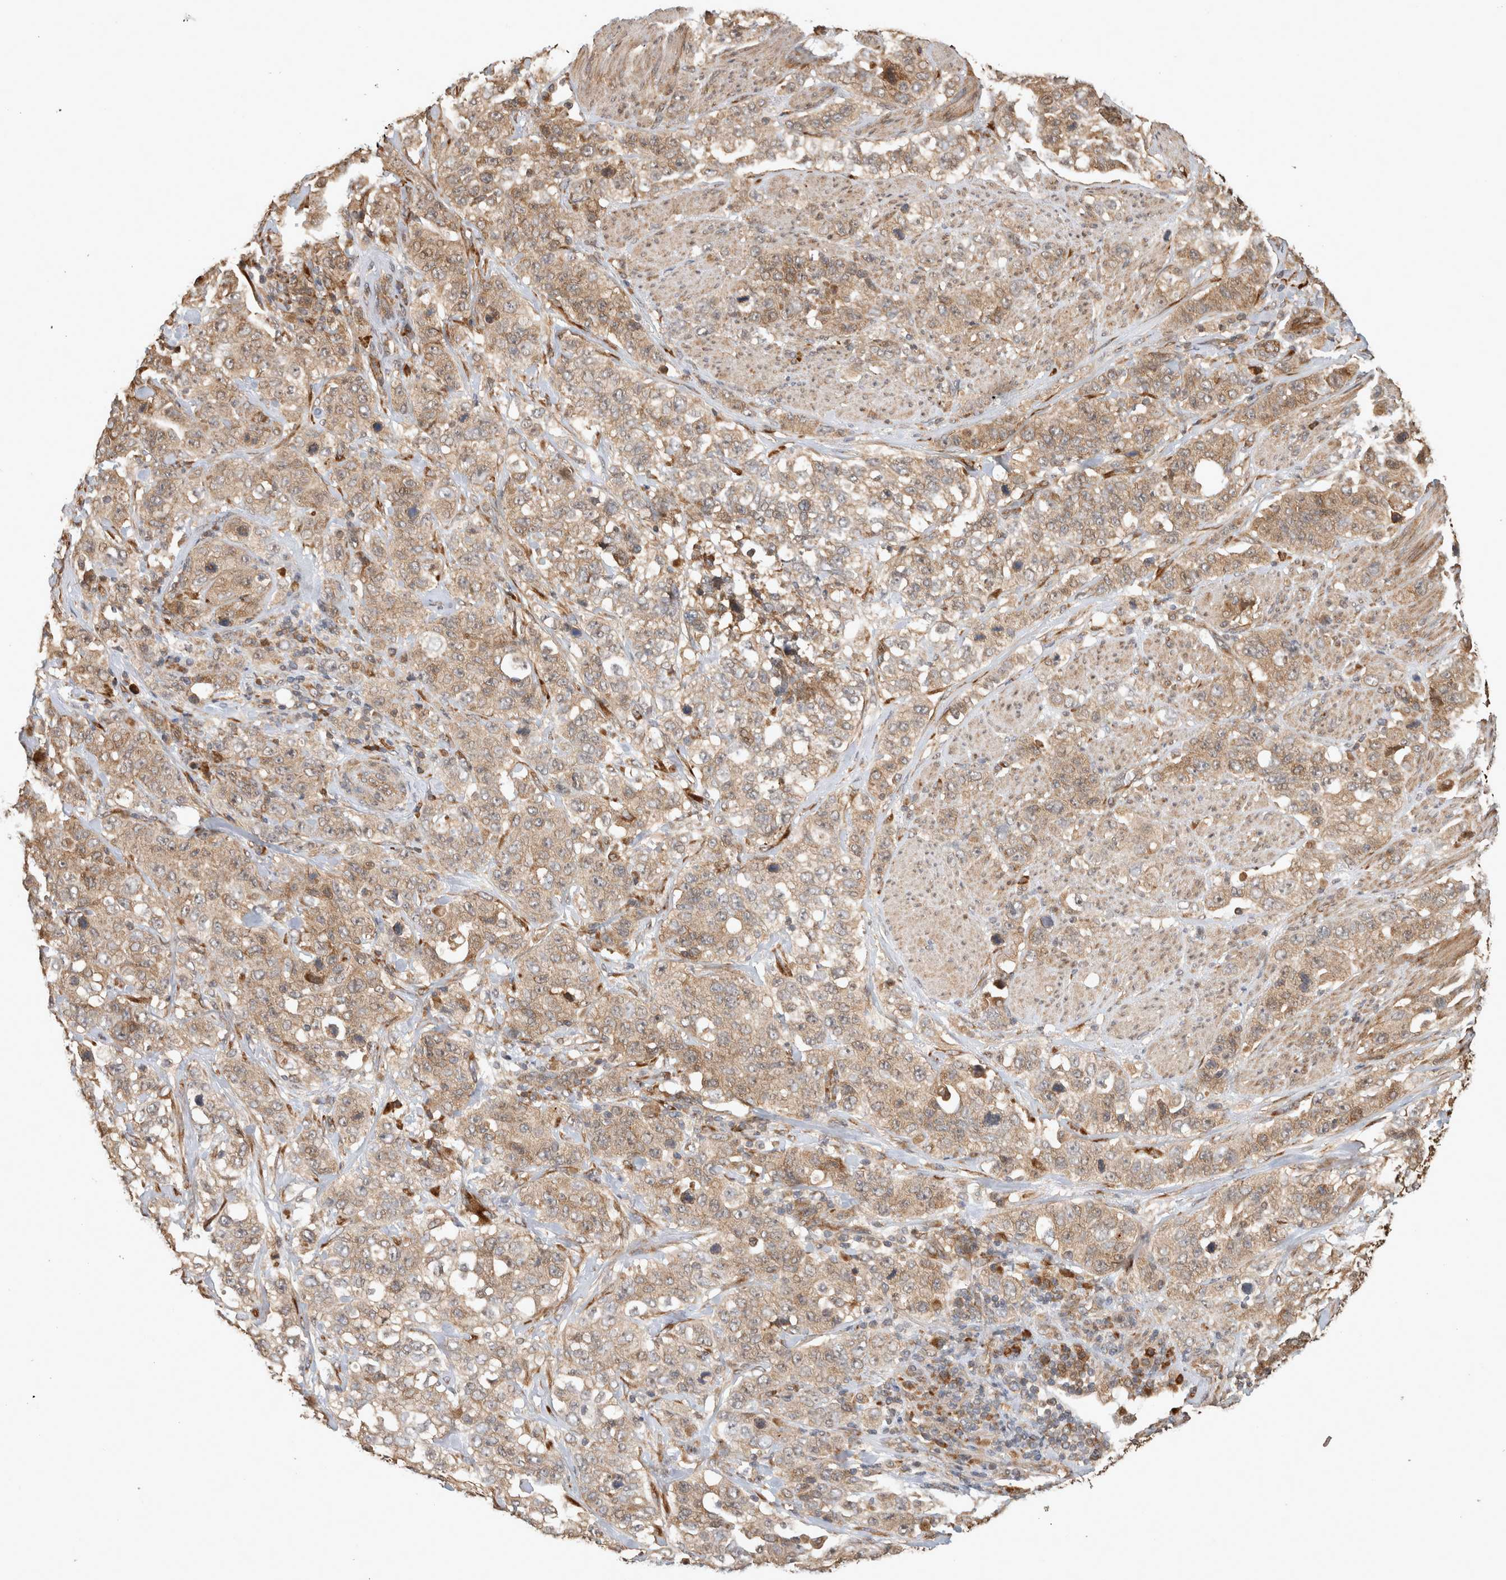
{"staining": {"intensity": "weak", "quantity": ">75%", "location": "cytoplasmic/membranous"}, "tissue": "stomach cancer", "cell_type": "Tumor cells", "image_type": "cancer", "snomed": [{"axis": "morphology", "description": "Adenocarcinoma, NOS"}, {"axis": "topography", "description": "Stomach"}], "caption": "Approximately >75% of tumor cells in adenocarcinoma (stomach) display weak cytoplasmic/membranous protein expression as visualized by brown immunohistochemical staining.", "gene": "PCDHB15", "patient": {"sex": "male", "age": 48}}